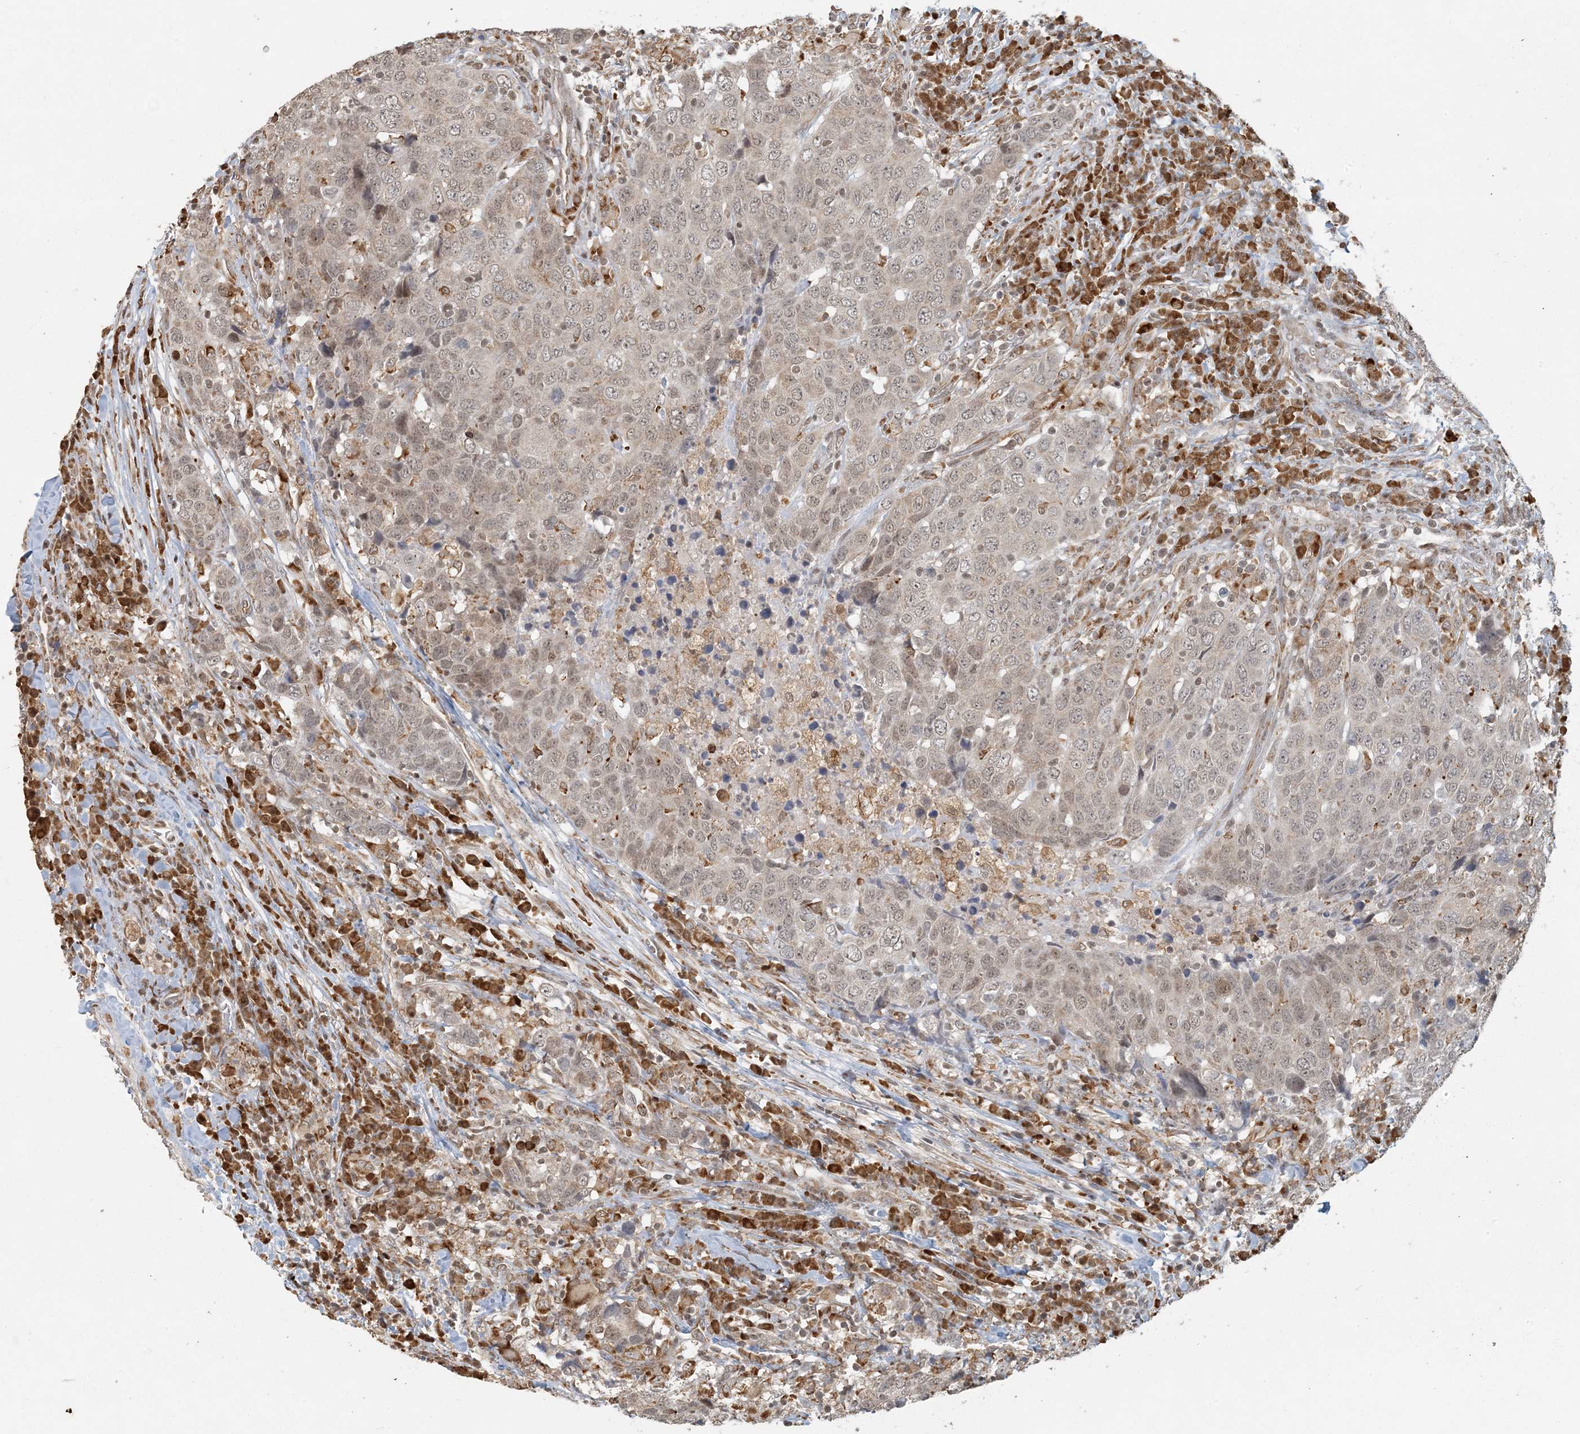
{"staining": {"intensity": "weak", "quantity": ">75%", "location": "nuclear"}, "tissue": "head and neck cancer", "cell_type": "Tumor cells", "image_type": "cancer", "snomed": [{"axis": "morphology", "description": "Squamous cell carcinoma, NOS"}, {"axis": "topography", "description": "Head-Neck"}], "caption": "IHC image of neoplastic tissue: human head and neck cancer stained using IHC reveals low levels of weak protein expression localized specifically in the nuclear of tumor cells, appearing as a nuclear brown color.", "gene": "AK9", "patient": {"sex": "male", "age": 66}}